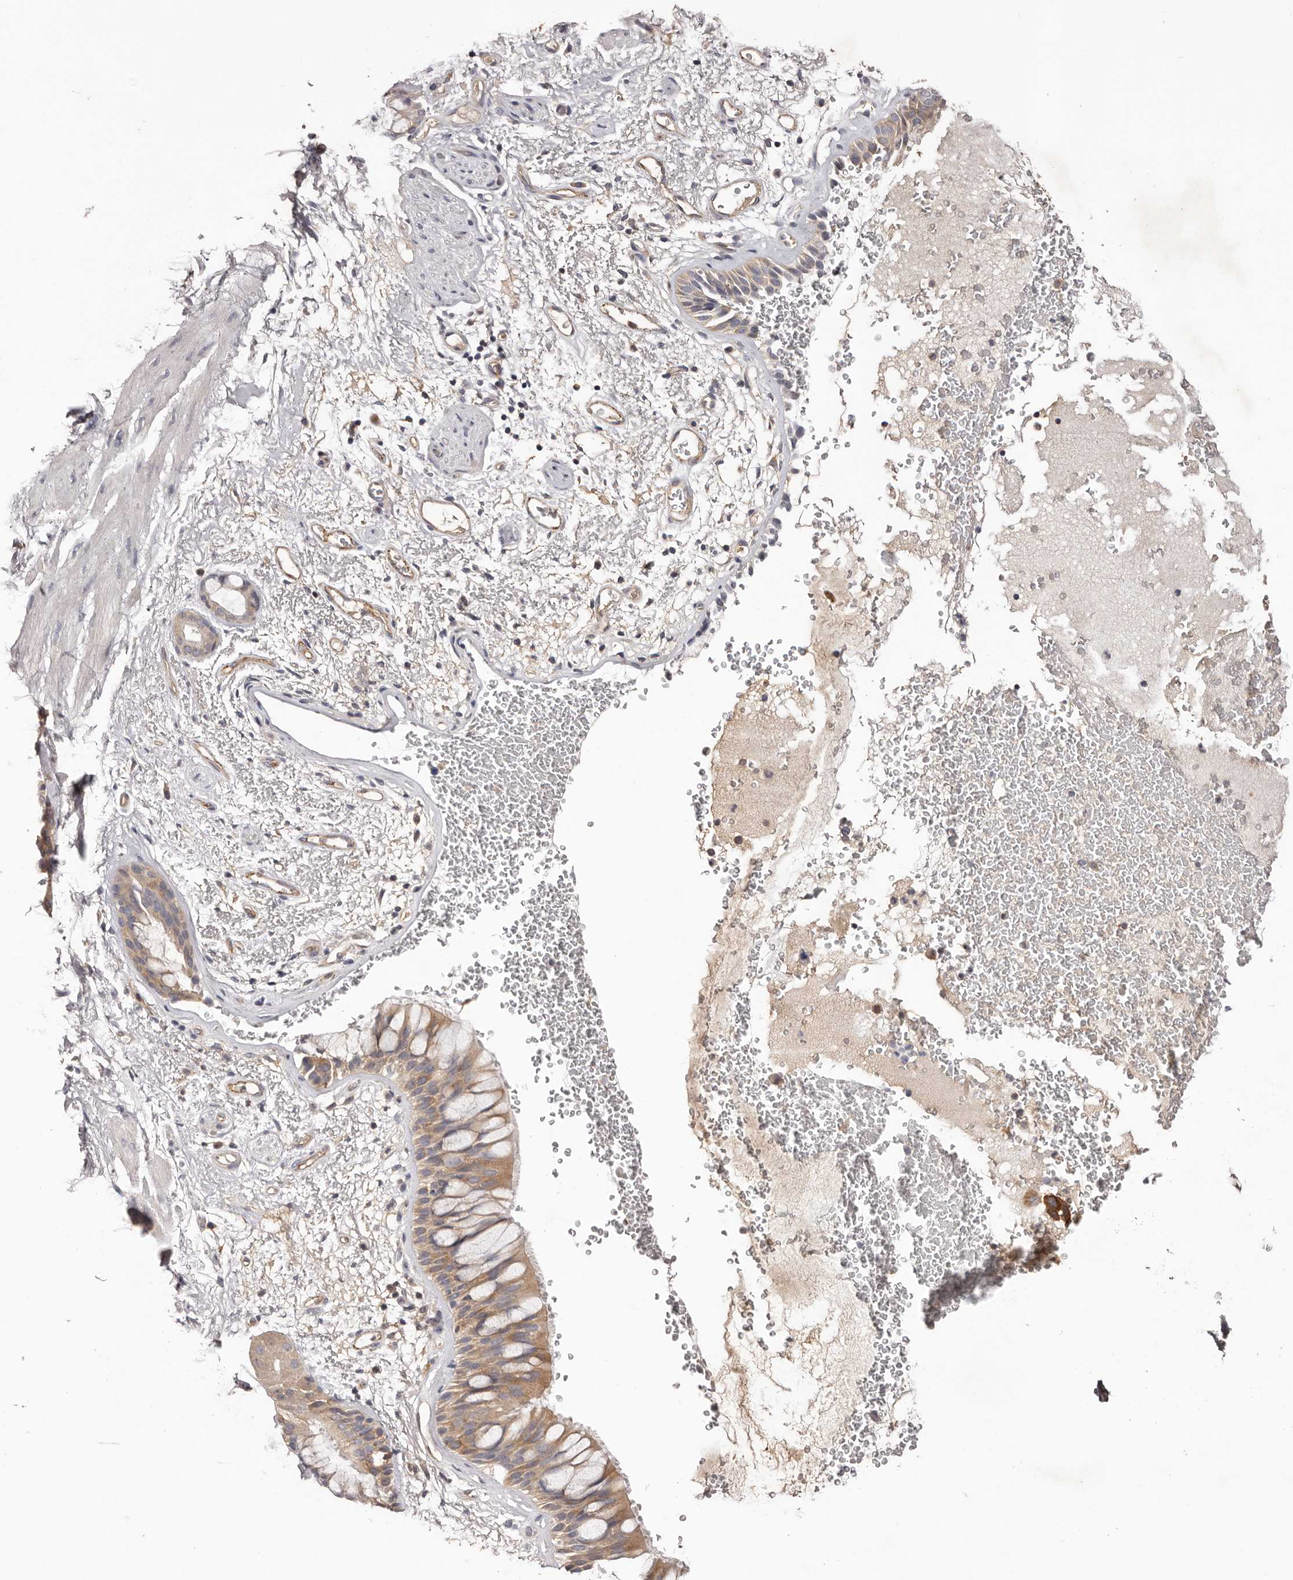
{"staining": {"intensity": "moderate", "quantity": ">75%", "location": "cytoplasmic/membranous"}, "tissue": "bronchus", "cell_type": "Respiratory epithelial cells", "image_type": "normal", "snomed": [{"axis": "morphology", "description": "Normal tissue, NOS"}, {"axis": "morphology", "description": "Squamous cell carcinoma, NOS"}, {"axis": "topography", "description": "Lymph node"}, {"axis": "topography", "description": "Bronchus"}, {"axis": "topography", "description": "Lung"}], "caption": "The photomicrograph exhibits a brown stain indicating the presence of a protein in the cytoplasmic/membranous of respiratory epithelial cells in bronchus. (brown staining indicates protein expression, while blue staining denotes nuclei).", "gene": "LTV1", "patient": {"sex": "male", "age": 66}}